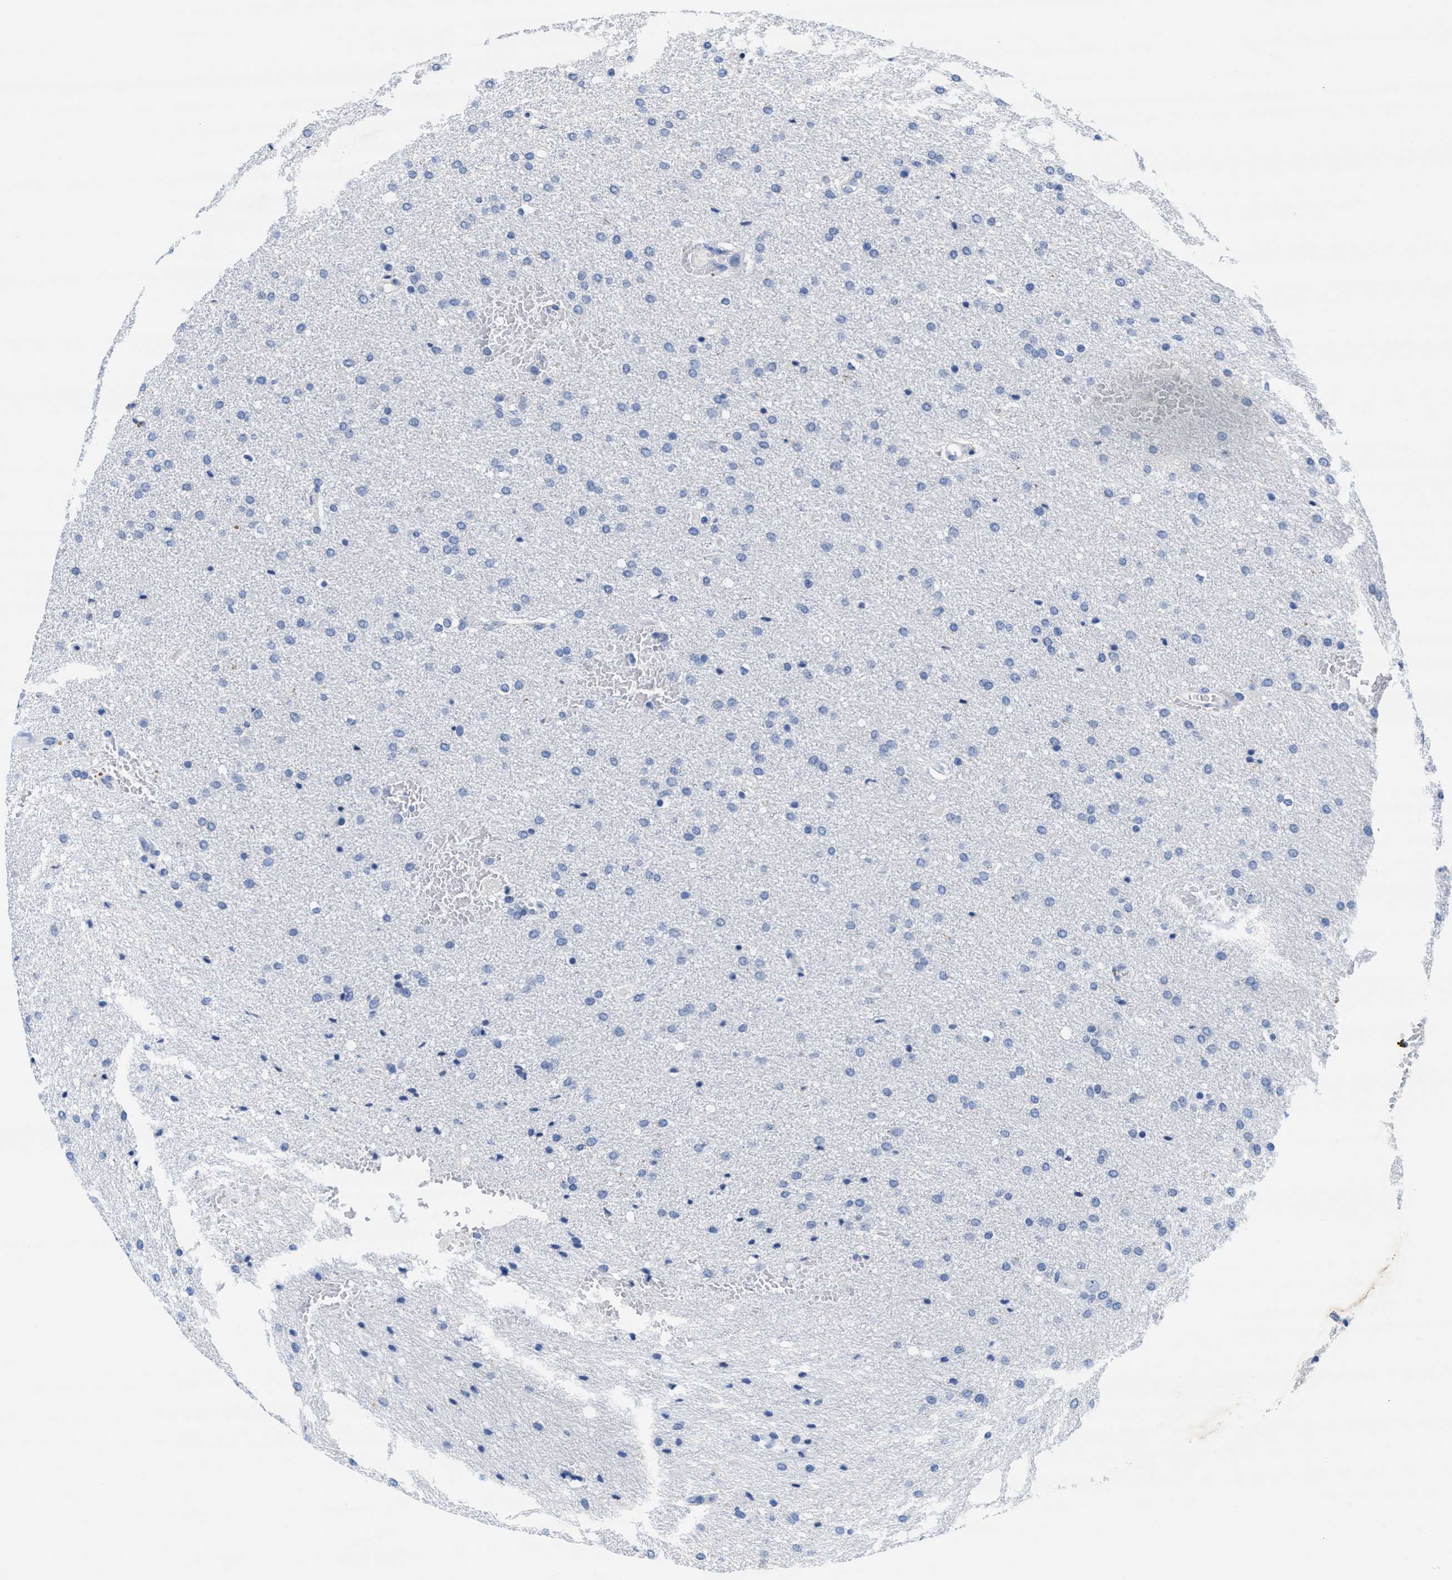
{"staining": {"intensity": "negative", "quantity": "none", "location": "none"}, "tissue": "glioma", "cell_type": "Tumor cells", "image_type": "cancer", "snomed": [{"axis": "morphology", "description": "Glioma, malignant, Low grade"}, {"axis": "topography", "description": "Brain"}], "caption": "Human glioma stained for a protein using immunohistochemistry displays no positivity in tumor cells.", "gene": "TTC3", "patient": {"sex": "female", "age": 37}}